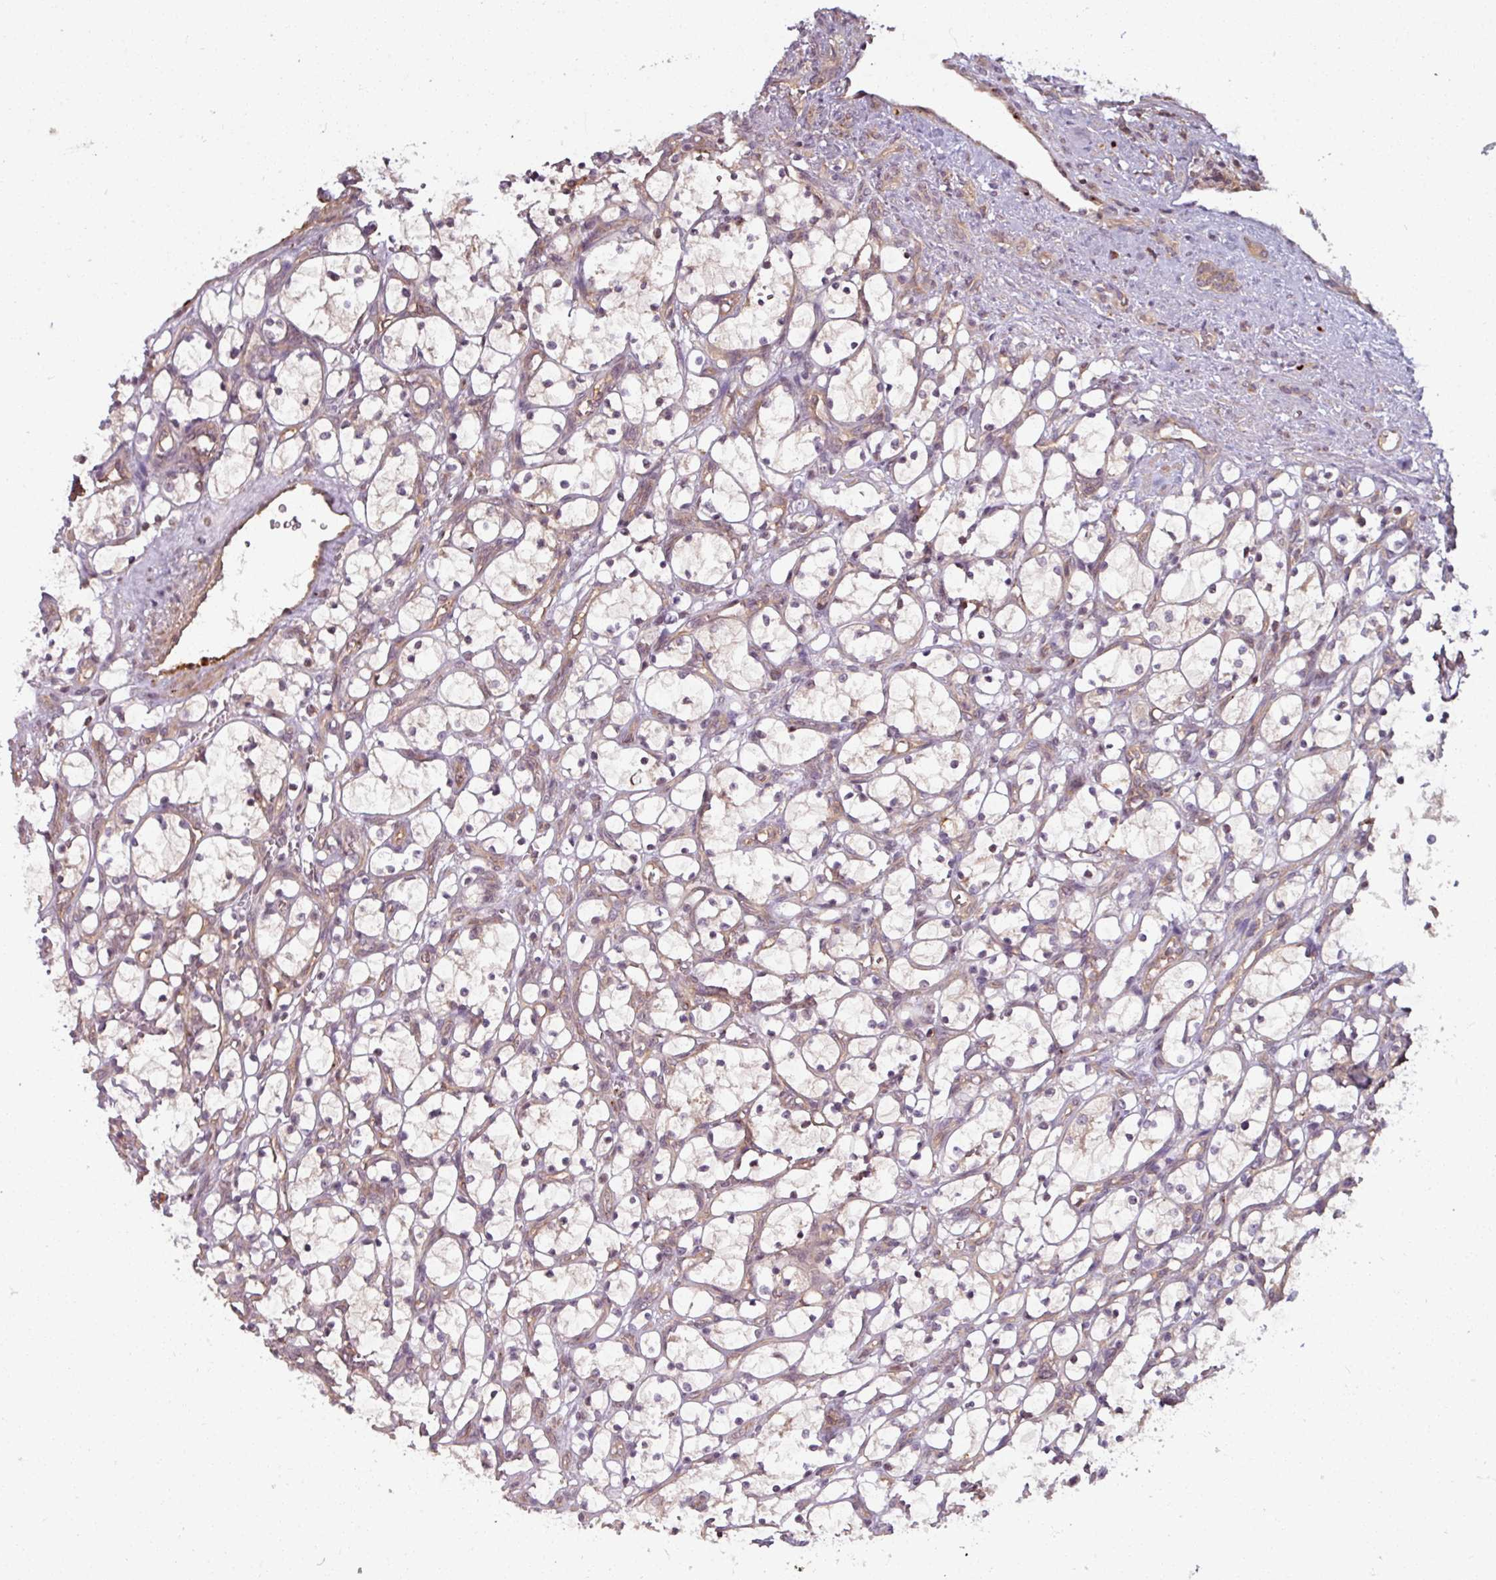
{"staining": {"intensity": "negative", "quantity": "none", "location": "none"}, "tissue": "renal cancer", "cell_type": "Tumor cells", "image_type": "cancer", "snomed": [{"axis": "morphology", "description": "Adenocarcinoma, NOS"}, {"axis": "topography", "description": "Kidney"}], "caption": "Immunohistochemistry (IHC) histopathology image of human renal cancer stained for a protein (brown), which shows no positivity in tumor cells. The staining was performed using DAB to visualize the protein expression in brown, while the nuclei were stained in blue with hematoxylin (Magnification: 20x).", "gene": "TUSC3", "patient": {"sex": "female", "age": 69}}